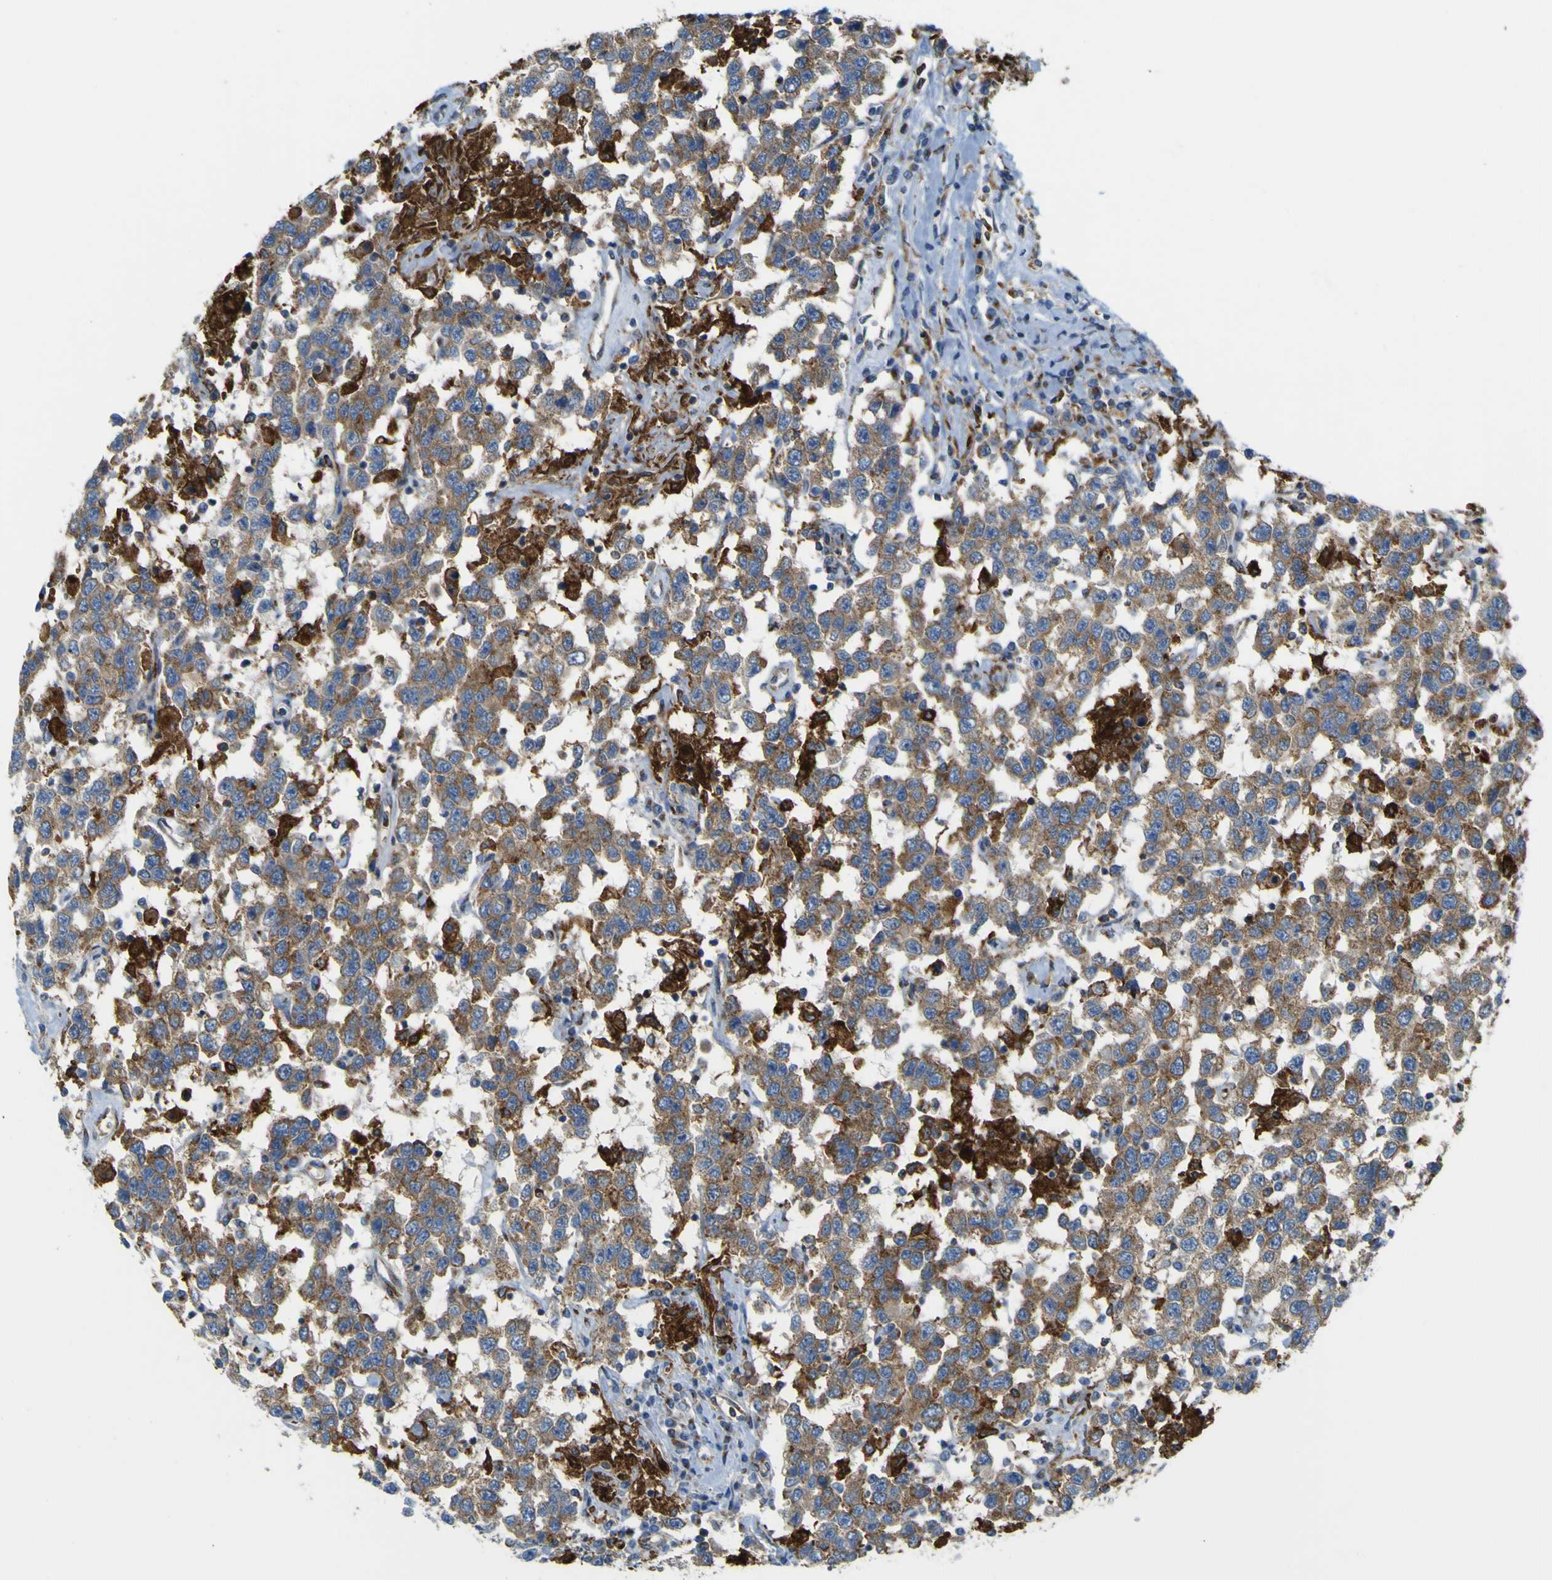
{"staining": {"intensity": "moderate", "quantity": ">75%", "location": "cytoplasmic/membranous"}, "tissue": "testis cancer", "cell_type": "Tumor cells", "image_type": "cancer", "snomed": [{"axis": "morphology", "description": "Seminoma, NOS"}, {"axis": "topography", "description": "Testis"}], "caption": "A brown stain shows moderate cytoplasmic/membranous staining of a protein in testis cancer (seminoma) tumor cells.", "gene": "IGF2R", "patient": {"sex": "male", "age": 41}}